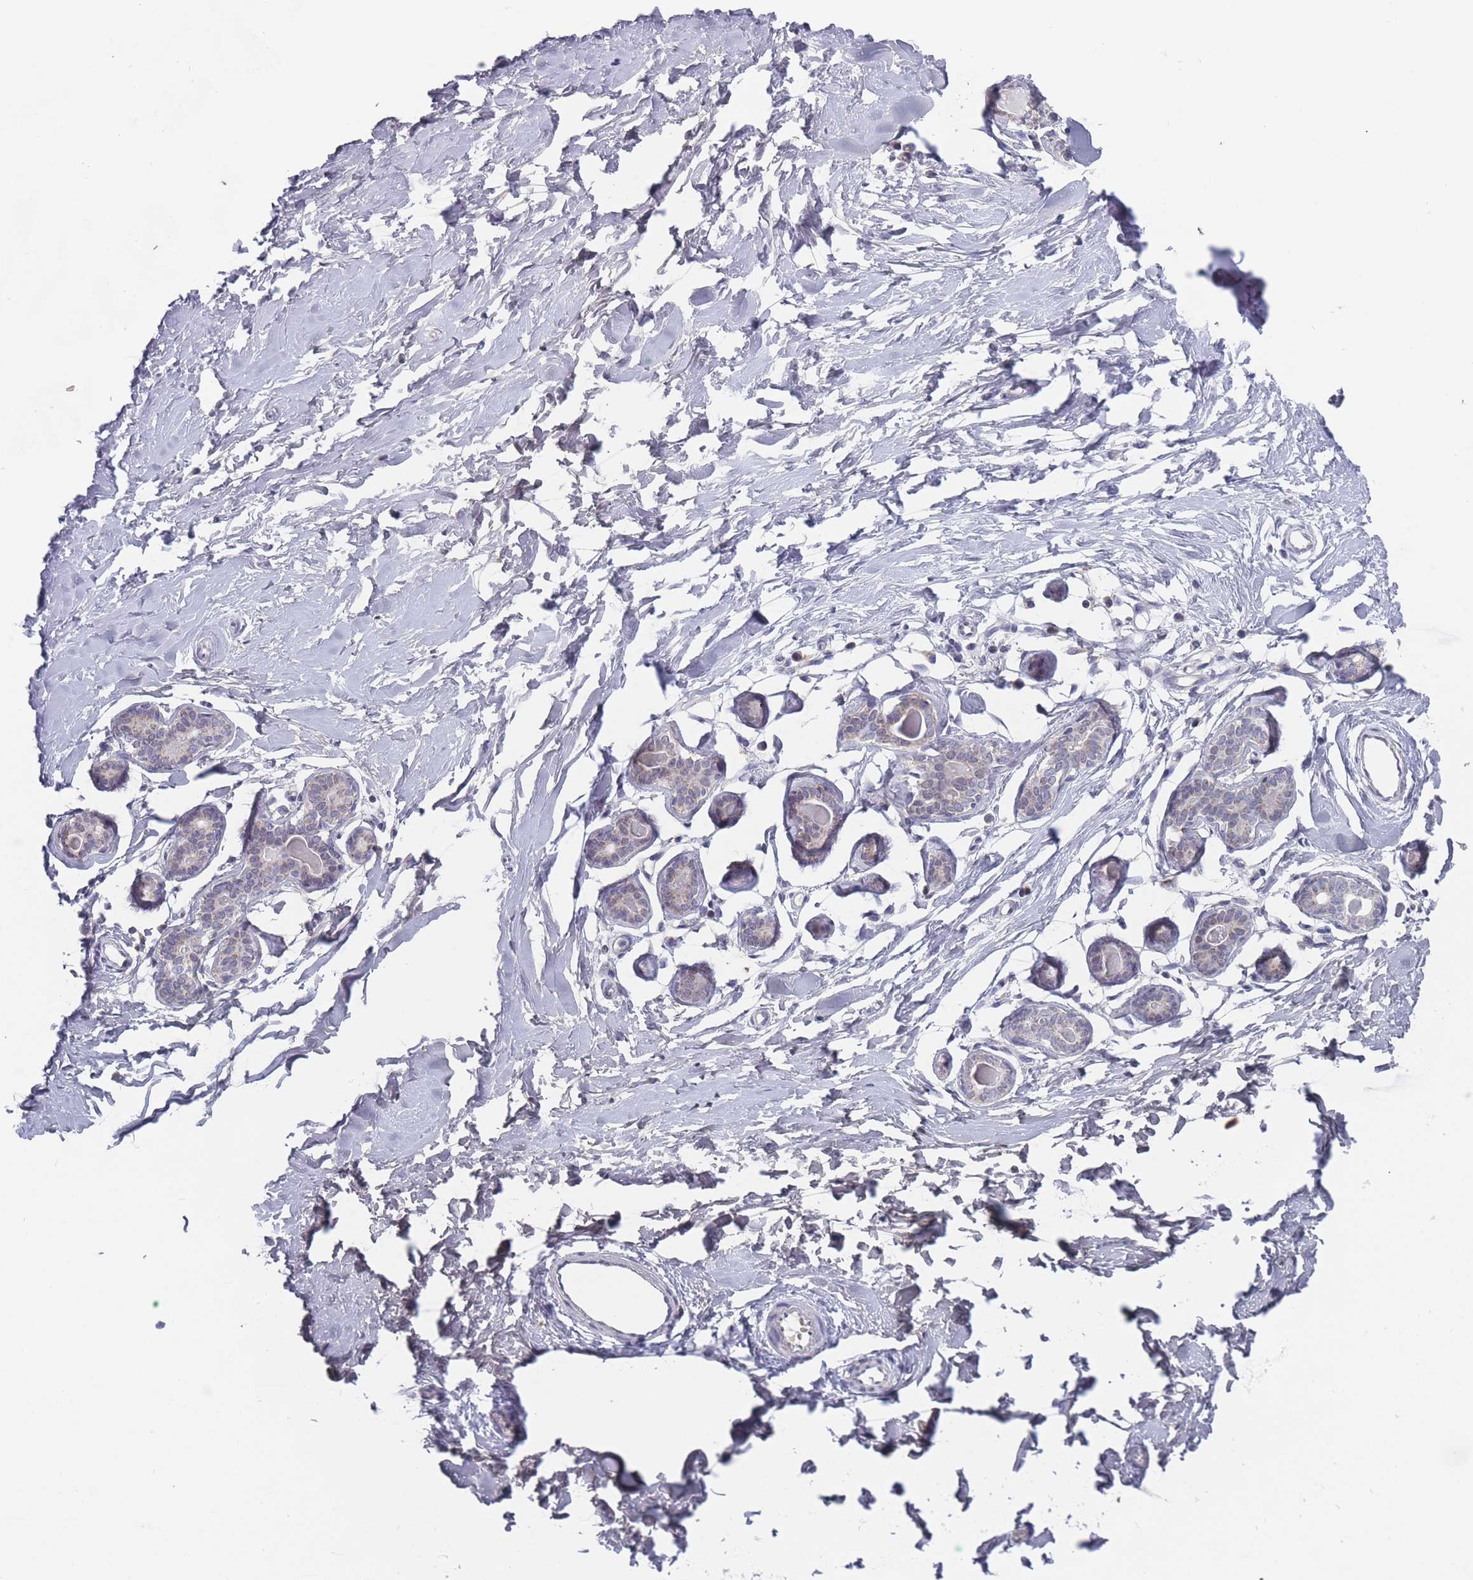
{"staining": {"intensity": "negative", "quantity": "none", "location": "none"}, "tissue": "breast", "cell_type": "Adipocytes", "image_type": "normal", "snomed": [{"axis": "morphology", "description": "Normal tissue, NOS"}, {"axis": "topography", "description": "Breast"}], "caption": "IHC of normal breast demonstrates no staining in adipocytes. (Stains: DAB IHC with hematoxylin counter stain, Microscopy: brightfield microscopy at high magnification).", "gene": "PEX7", "patient": {"sex": "female", "age": 23}}